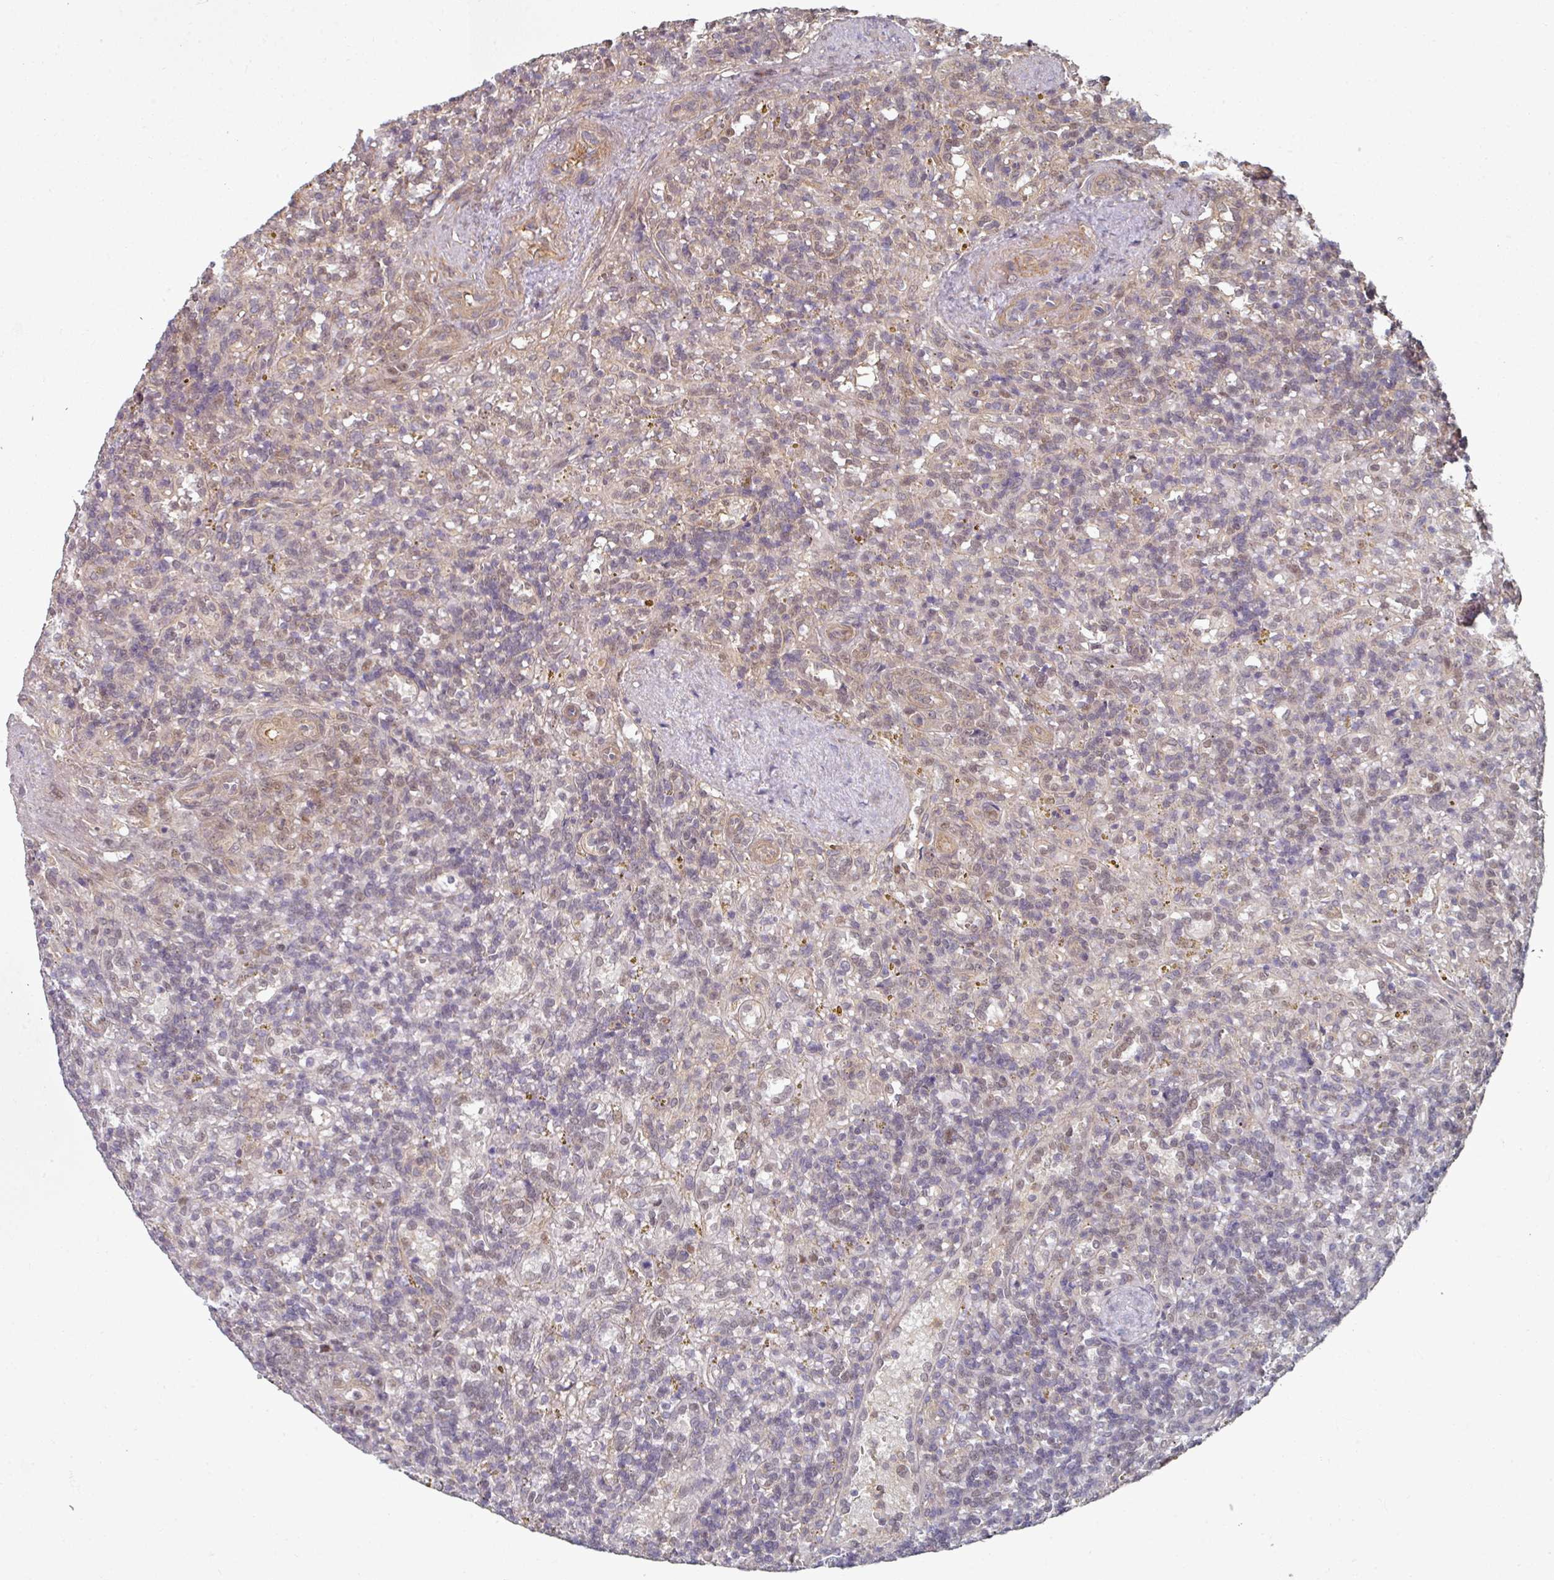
{"staining": {"intensity": "weak", "quantity": "25%-75%", "location": "nuclear"}, "tissue": "lymphoma", "cell_type": "Tumor cells", "image_type": "cancer", "snomed": [{"axis": "morphology", "description": "Malignant lymphoma, non-Hodgkin's type, Low grade"}, {"axis": "topography", "description": "Spleen"}], "caption": "Tumor cells reveal low levels of weak nuclear positivity in approximately 25%-75% of cells in human lymphoma. Ihc stains the protein of interest in brown and the nuclei are stained blue.", "gene": "PSME3IP1", "patient": {"sex": "male", "age": 67}}